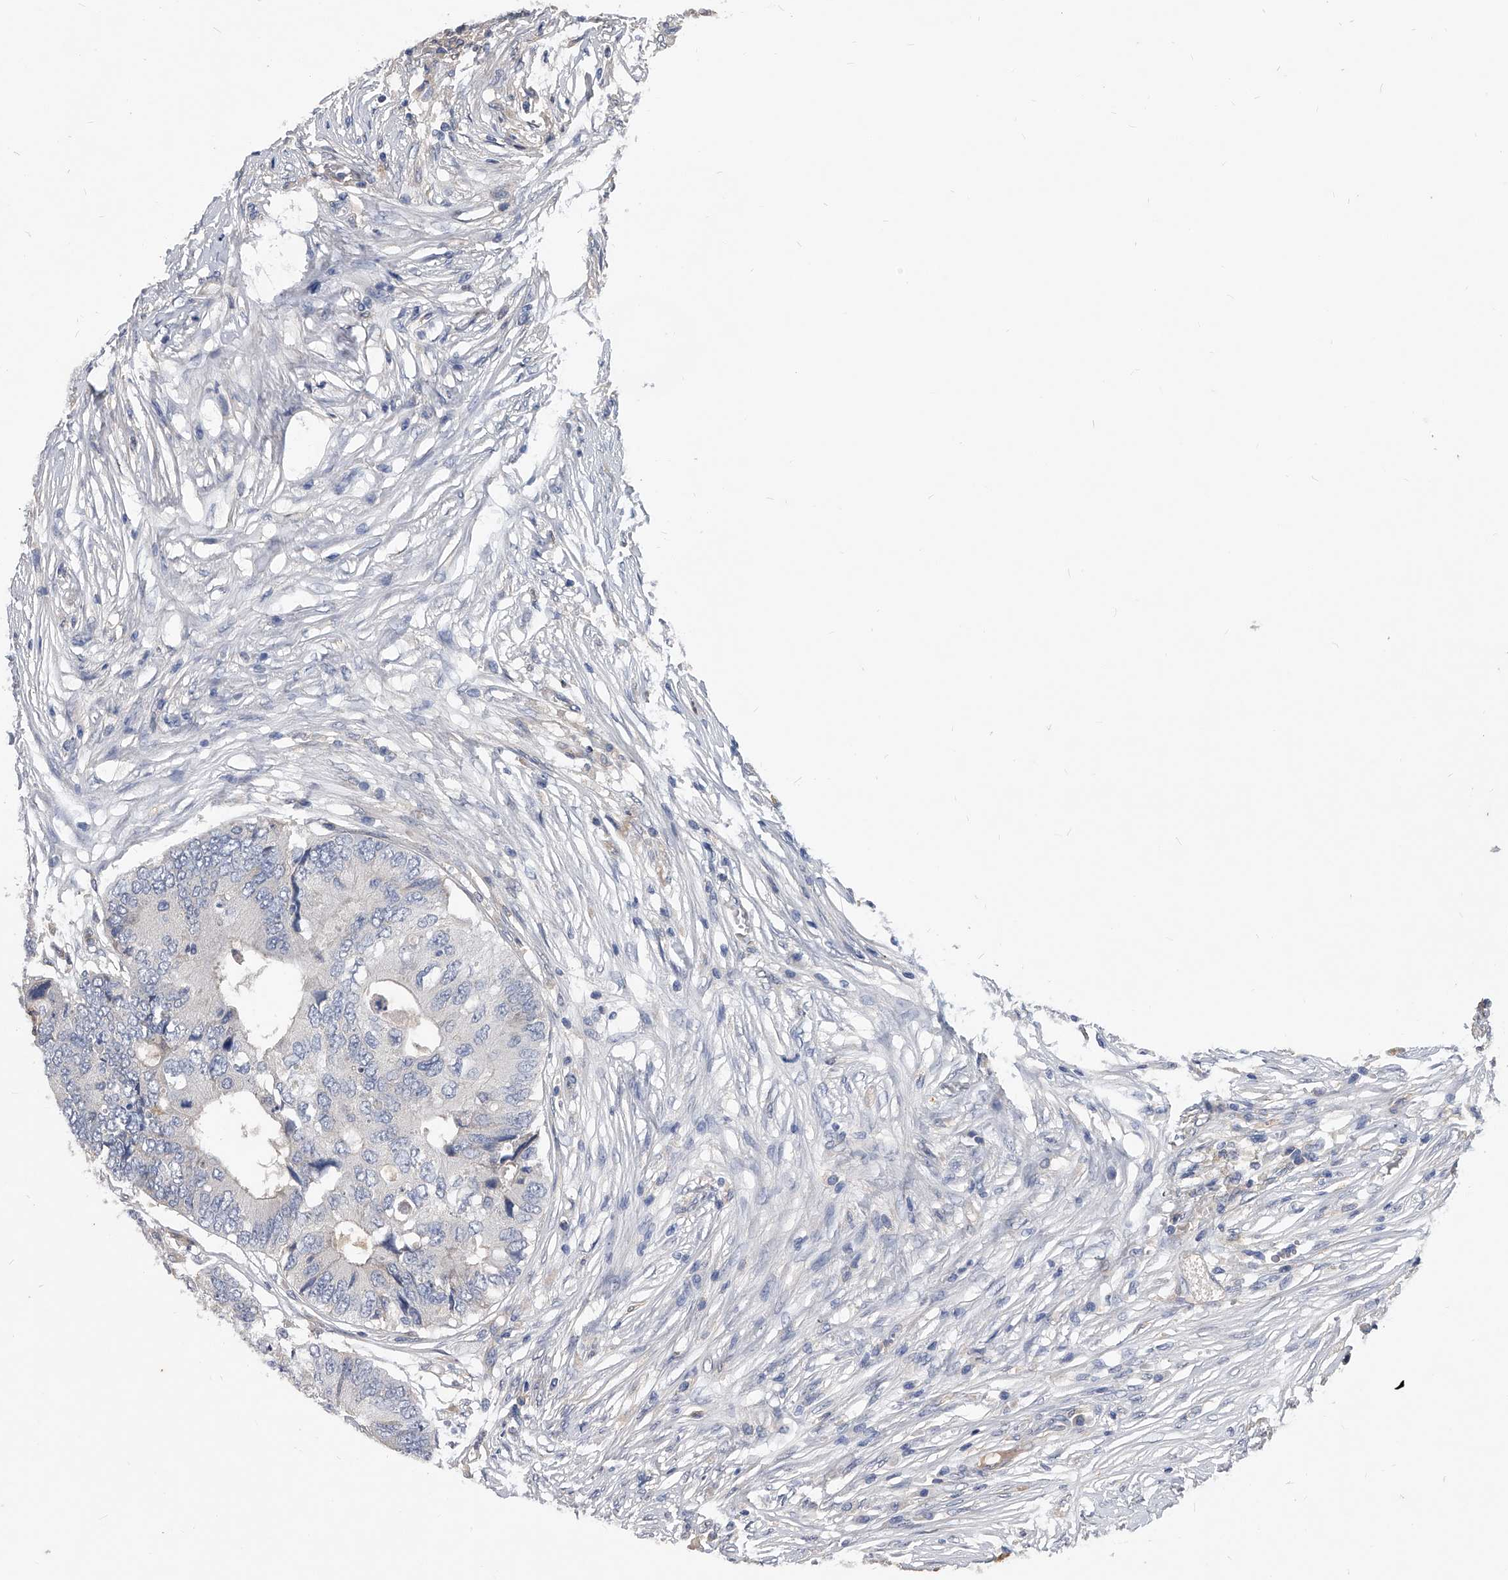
{"staining": {"intensity": "negative", "quantity": "none", "location": "none"}, "tissue": "colorectal cancer", "cell_type": "Tumor cells", "image_type": "cancer", "snomed": [{"axis": "morphology", "description": "Adenocarcinoma, NOS"}, {"axis": "topography", "description": "Colon"}], "caption": "Tumor cells are negative for brown protein staining in adenocarcinoma (colorectal).", "gene": "HOMER3", "patient": {"sex": "male", "age": 71}}